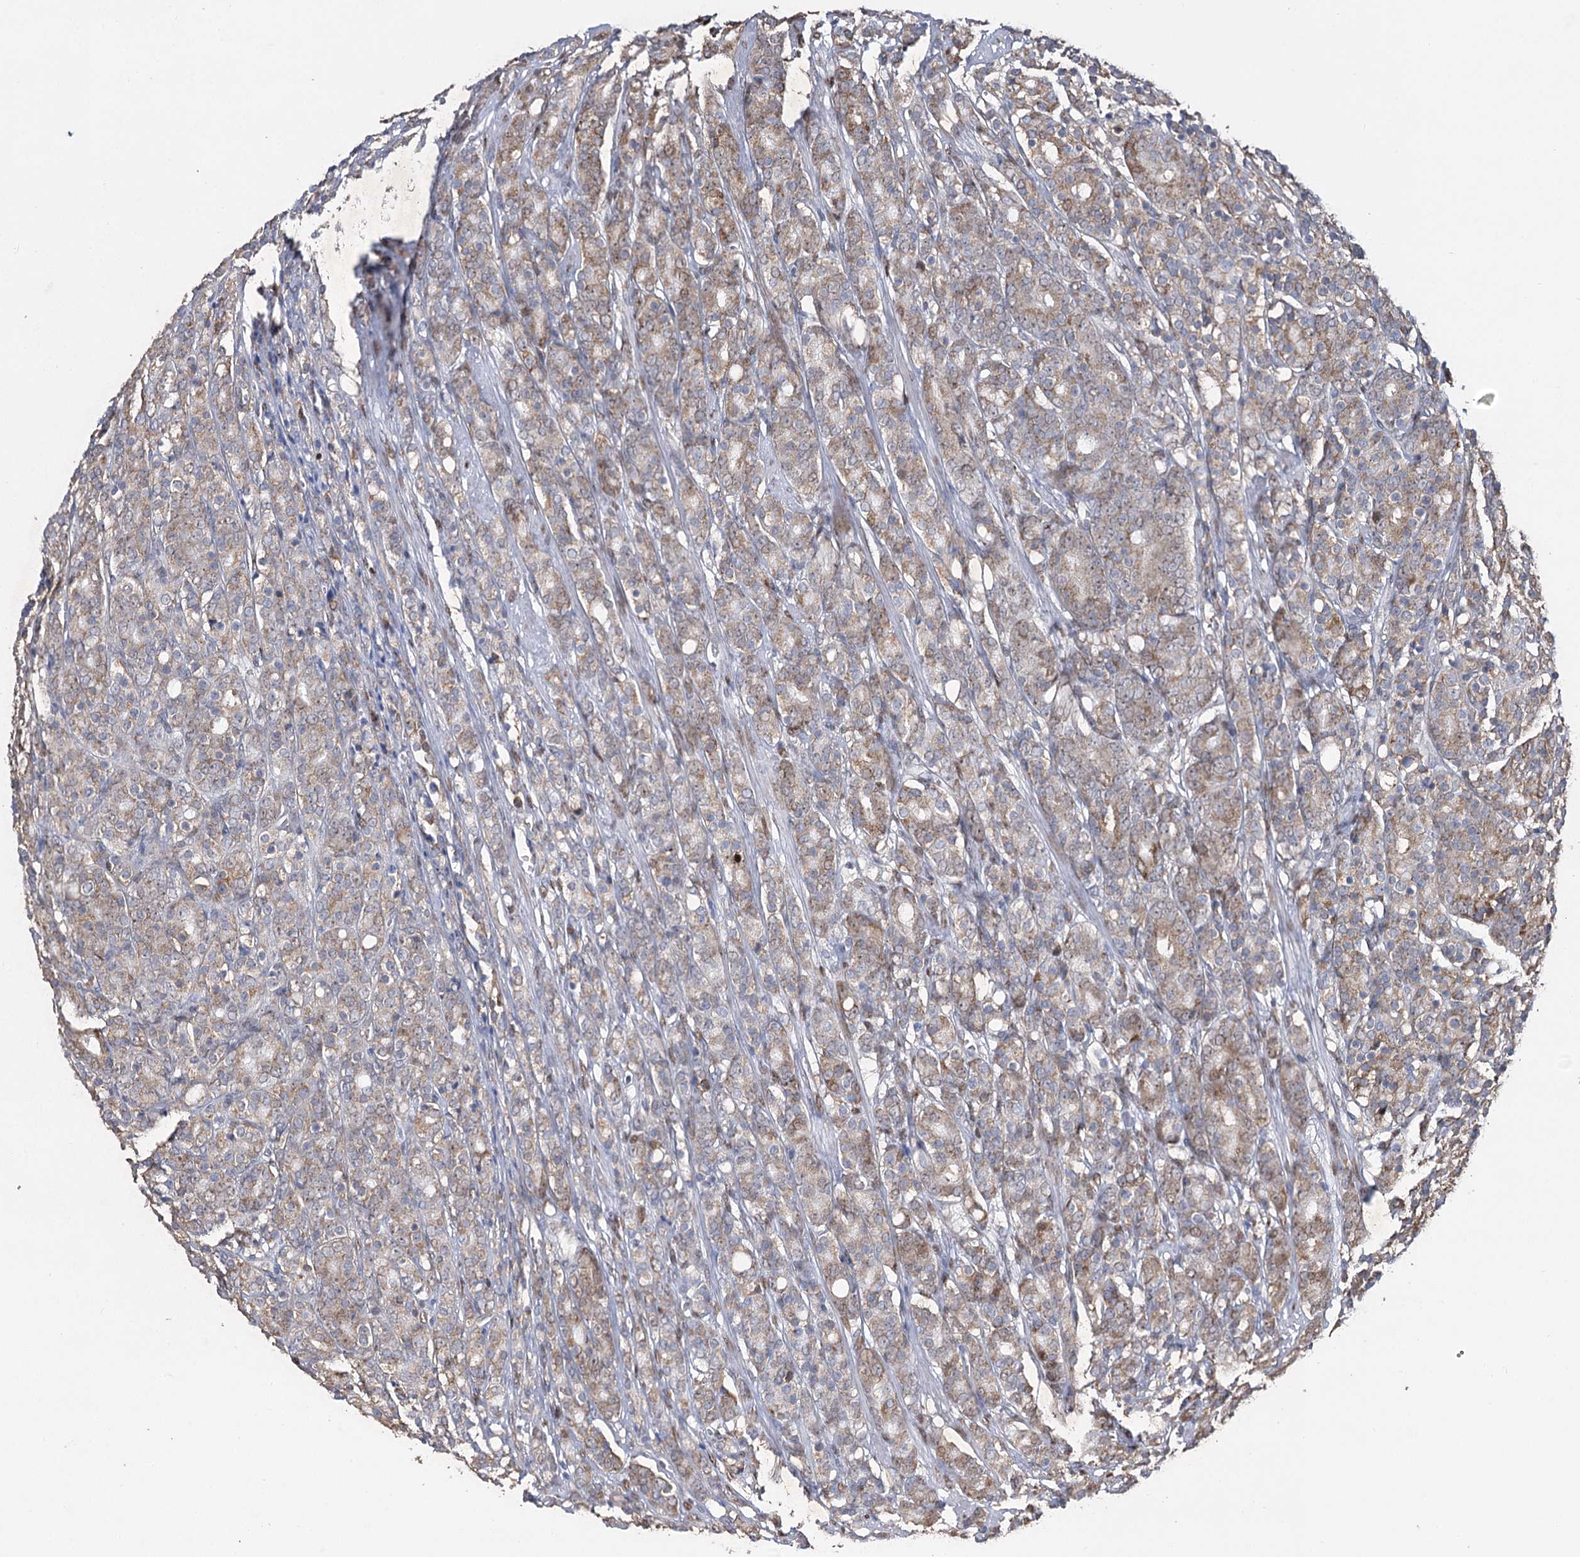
{"staining": {"intensity": "weak", "quantity": "25%-75%", "location": "cytoplasmic/membranous"}, "tissue": "prostate cancer", "cell_type": "Tumor cells", "image_type": "cancer", "snomed": [{"axis": "morphology", "description": "Adenocarcinoma, High grade"}, {"axis": "topography", "description": "Prostate"}], "caption": "Protein staining demonstrates weak cytoplasmic/membranous staining in about 25%-75% of tumor cells in prostate adenocarcinoma (high-grade).", "gene": "NFU1", "patient": {"sex": "male", "age": 62}}